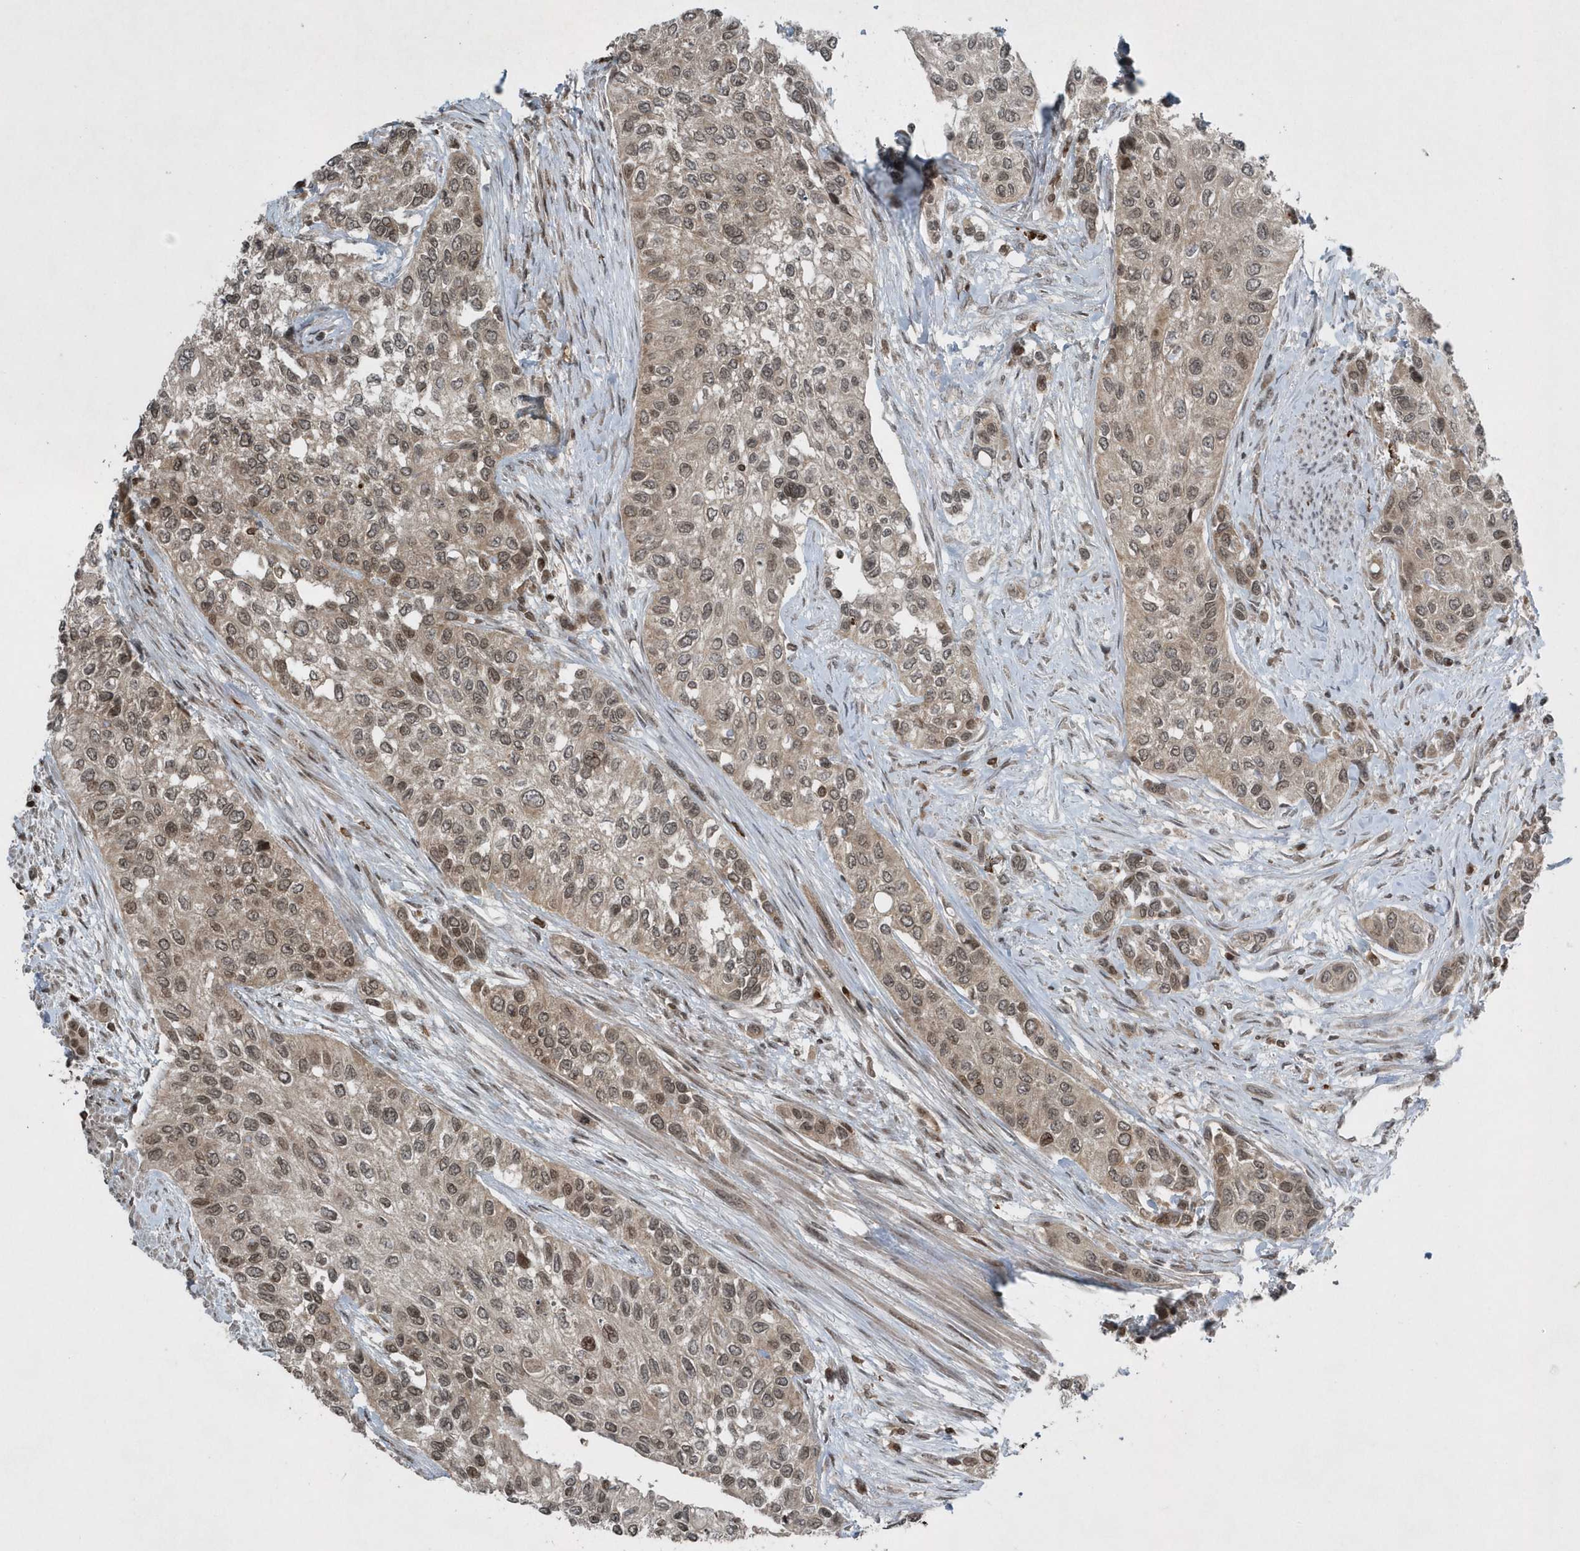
{"staining": {"intensity": "weak", "quantity": ">75%", "location": "cytoplasmic/membranous,nuclear"}, "tissue": "urothelial cancer", "cell_type": "Tumor cells", "image_type": "cancer", "snomed": [{"axis": "morphology", "description": "Normal tissue, NOS"}, {"axis": "morphology", "description": "Urothelial carcinoma, High grade"}, {"axis": "topography", "description": "Vascular tissue"}, {"axis": "topography", "description": "Urinary bladder"}], "caption": "IHC staining of urothelial carcinoma (high-grade), which exhibits low levels of weak cytoplasmic/membranous and nuclear expression in about >75% of tumor cells indicating weak cytoplasmic/membranous and nuclear protein positivity. The staining was performed using DAB (brown) for protein detection and nuclei were counterstained in hematoxylin (blue).", "gene": "EIF2B1", "patient": {"sex": "female", "age": 56}}